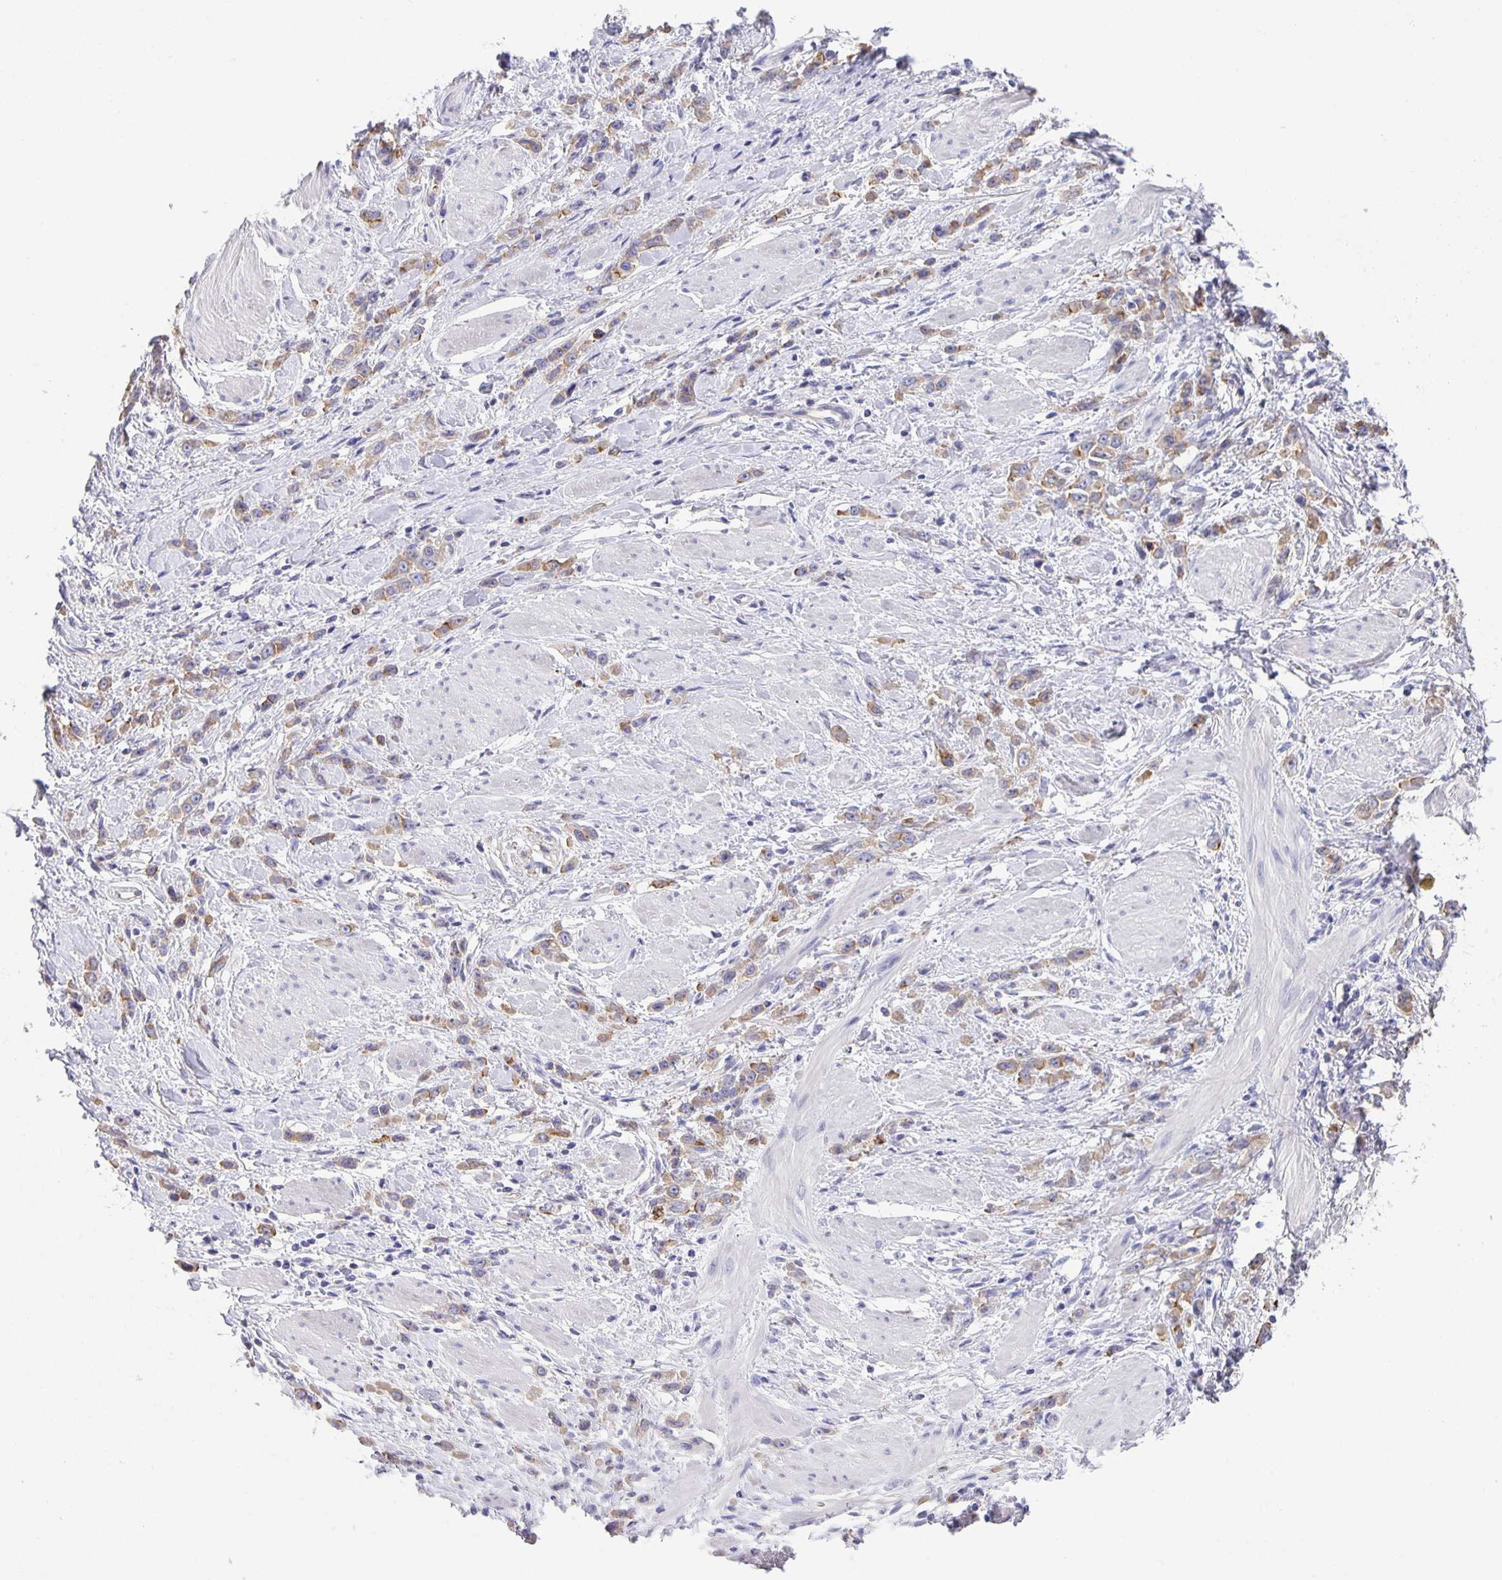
{"staining": {"intensity": "moderate", "quantity": ">75%", "location": "cytoplasmic/membranous"}, "tissue": "stomach cancer", "cell_type": "Tumor cells", "image_type": "cancer", "snomed": [{"axis": "morphology", "description": "Adenocarcinoma, NOS"}, {"axis": "topography", "description": "Stomach"}], "caption": "Moderate cytoplasmic/membranous staining for a protein is identified in approximately >75% of tumor cells of adenocarcinoma (stomach) using immunohistochemistry (IHC).", "gene": "PTPN3", "patient": {"sex": "male", "age": 47}}